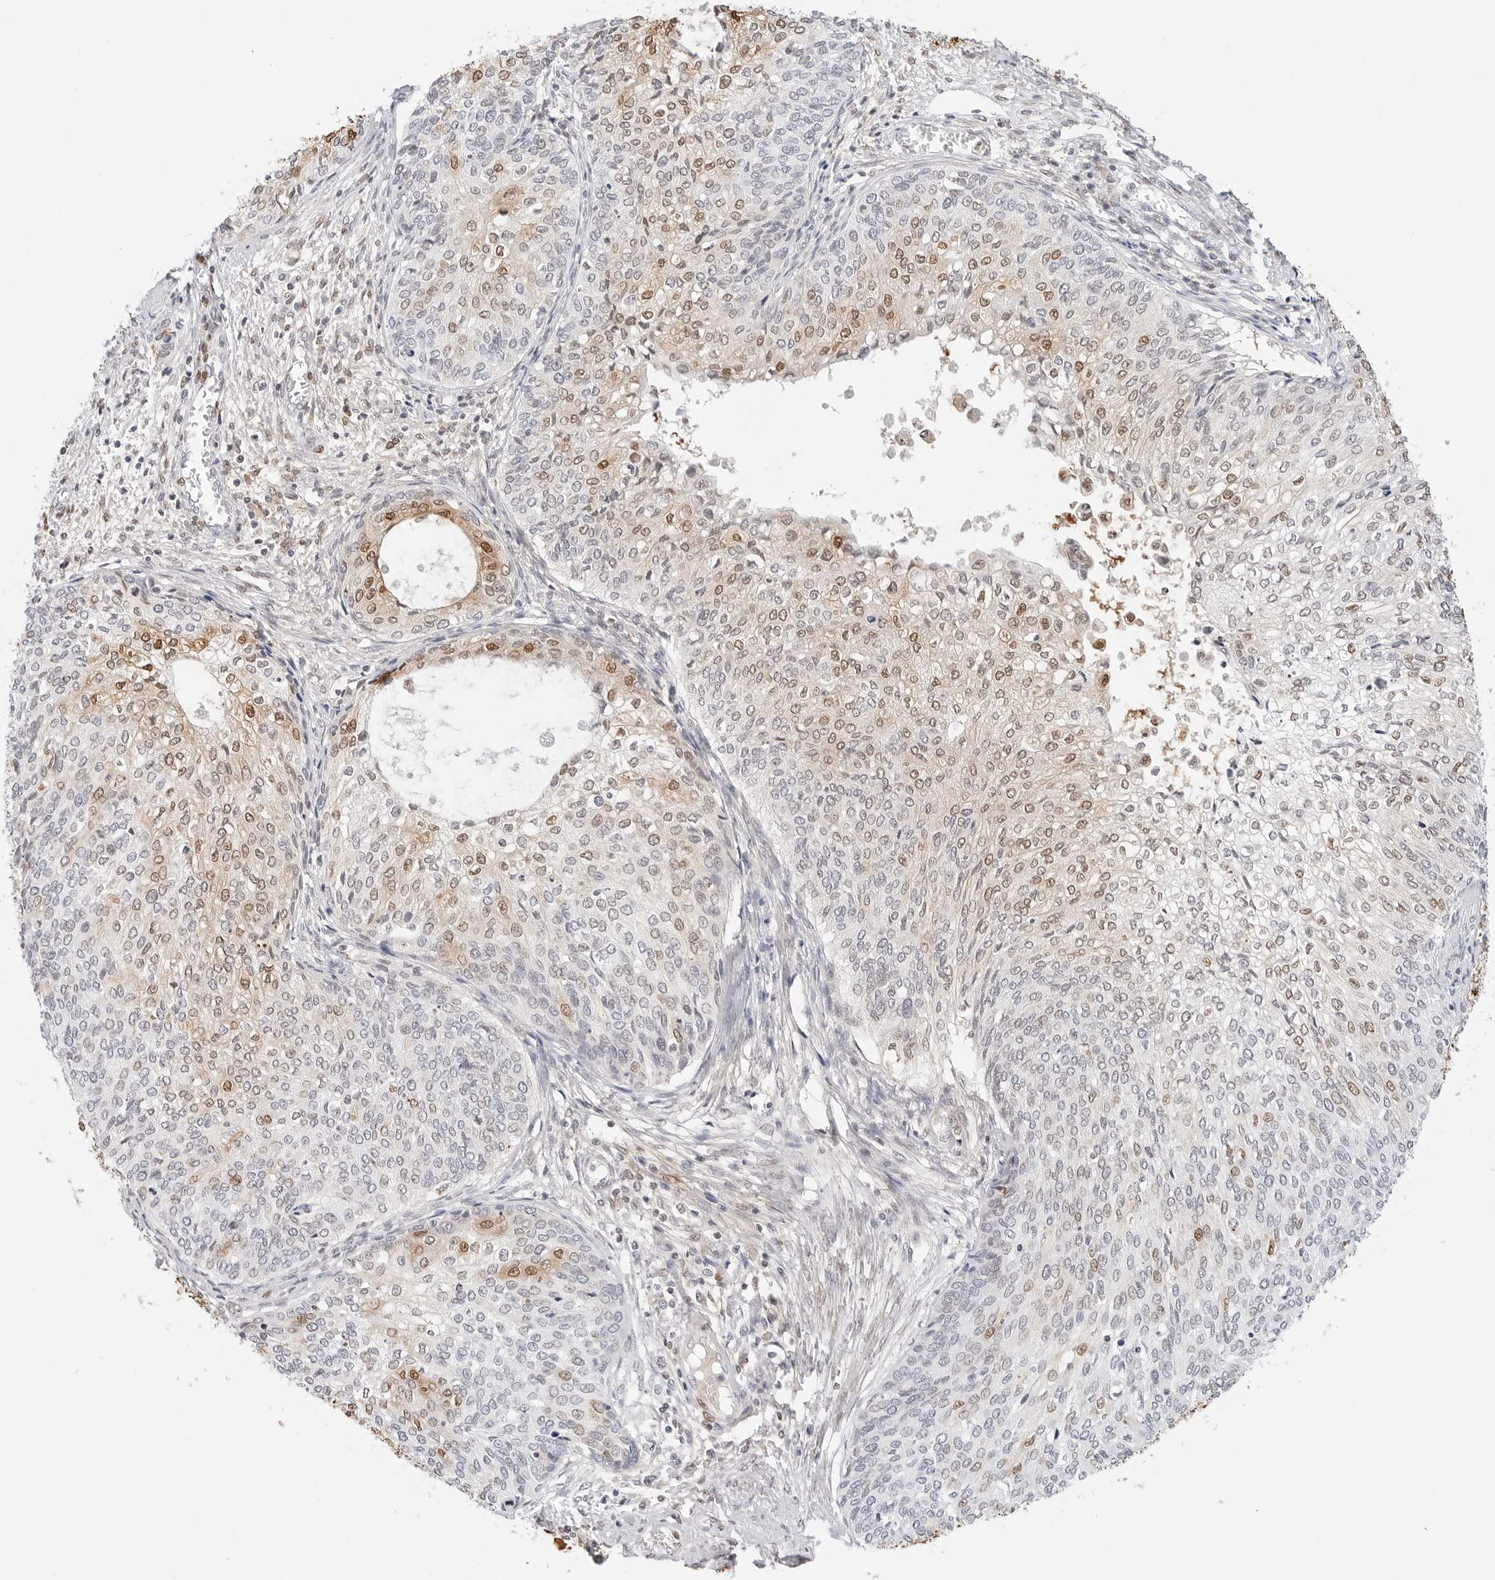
{"staining": {"intensity": "moderate", "quantity": "25%-75%", "location": "nuclear"}, "tissue": "cervical cancer", "cell_type": "Tumor cells", "image_type": "cancer", "snomed": [{"axis": "morphology", "description": "Squamous cell carcinoma, NOS"}, {"axis": "topography", "description": "Cervix"}], "caption": "There is medium levels of moderate nuclear expression in tumor cells of cervical squamous cell carcinoma, as demonstrated by immunohistochemical staining (brown color).", "gene": "SPIDR", "patient": {"sex": "female", "age": 37}}